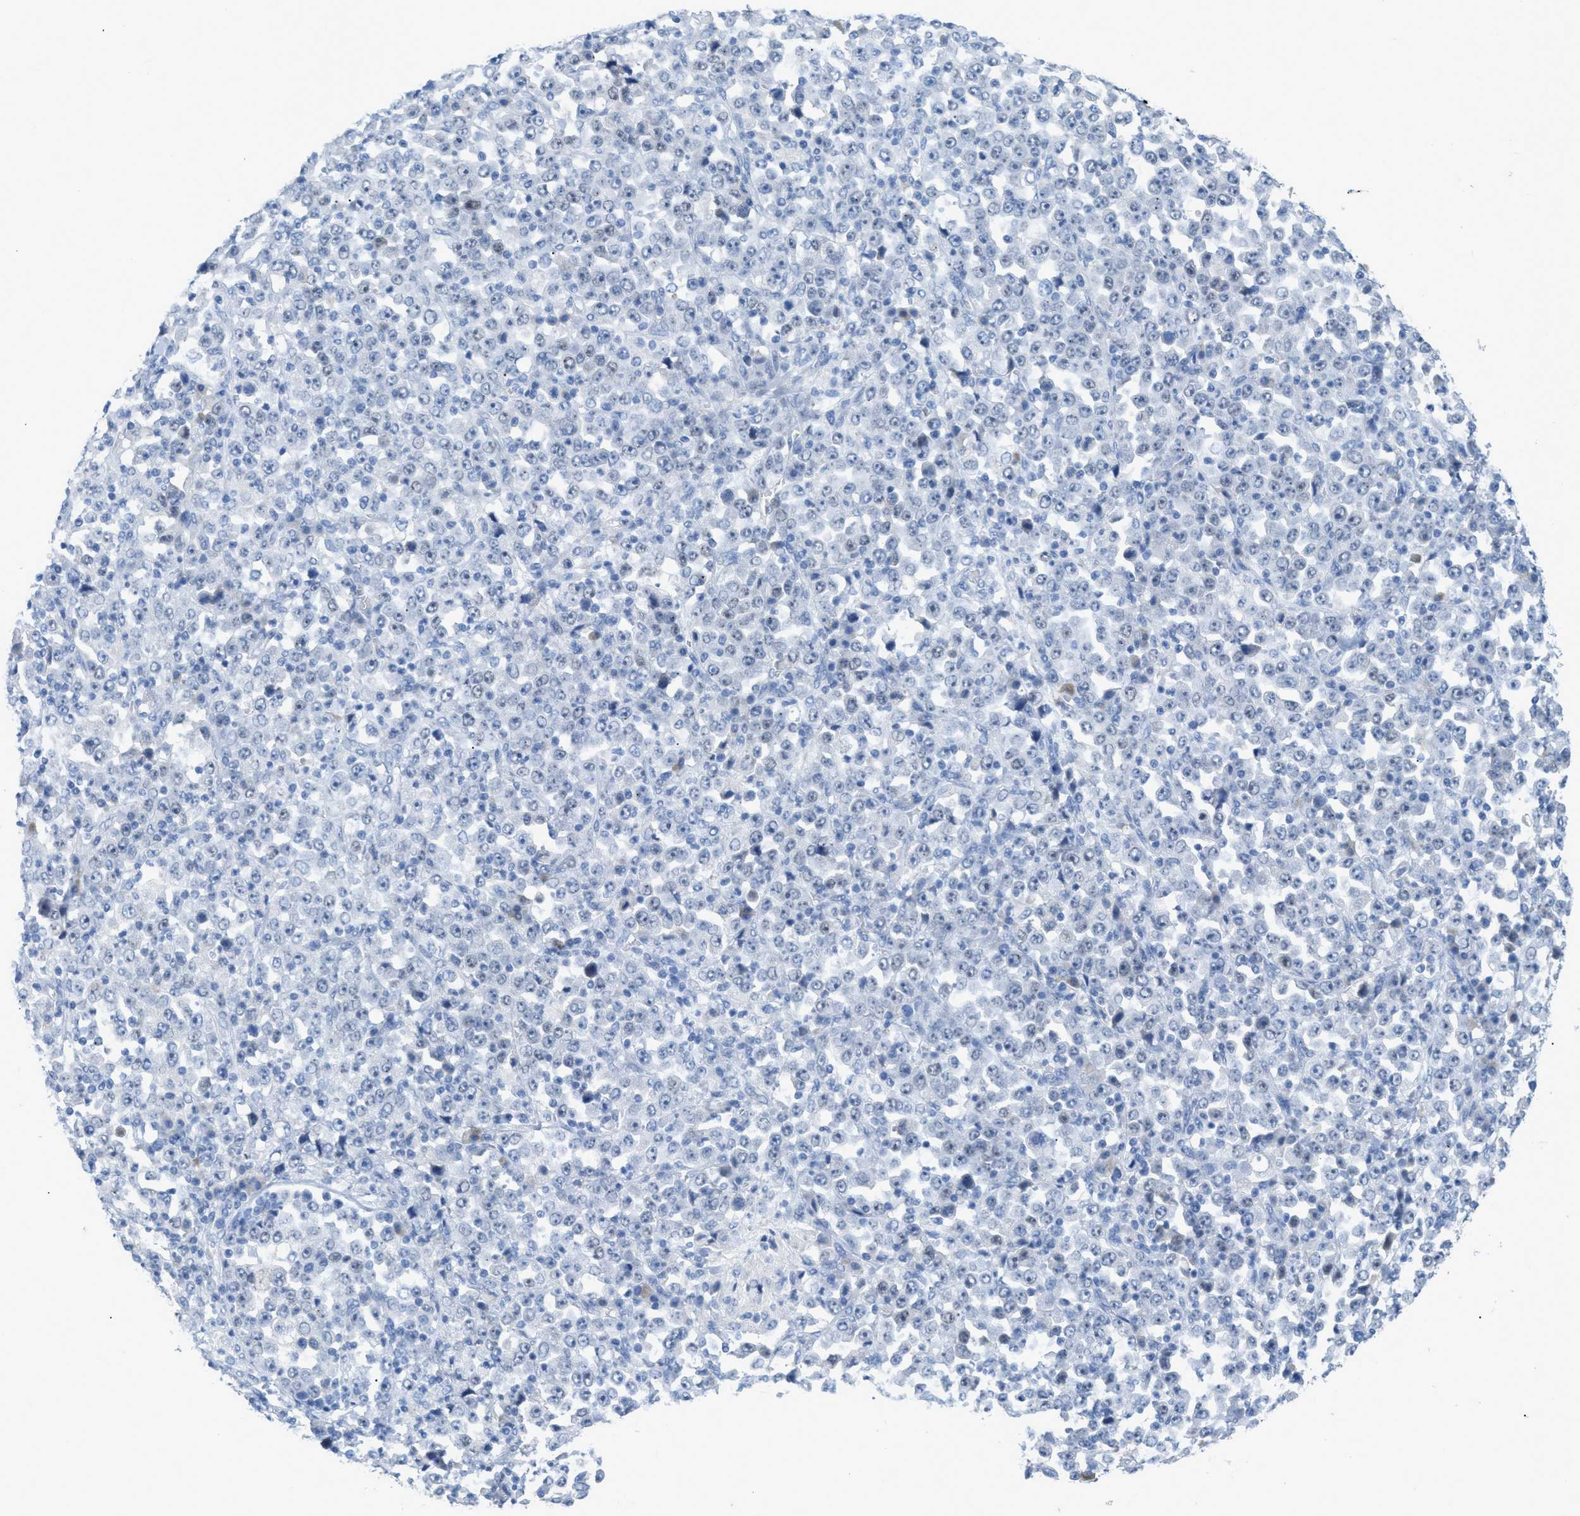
{"staining": {"intensity": "negative", "quantity": "none", "location": "none"}, "tissue": "stomach cancer", "cell_type": "Tumor cells", "image_type": "cancer", "snomed": [{"axis": "morphology", "description": "Normal tissue, NOS"}, {"axis": "morphology", "description": "Adenocarcinoma, NOS"}, {"axis": "topography", "description": "Stomach, upper"}, {"axis": "topography", "description": "Stomach"}], "caption": "Immunohistochemistry of human adenocarcinoma (stomach) exhibits no positivity in tumor cells.", "gene": "HSF2", "patient": {"sex": "male", "age": 59}}